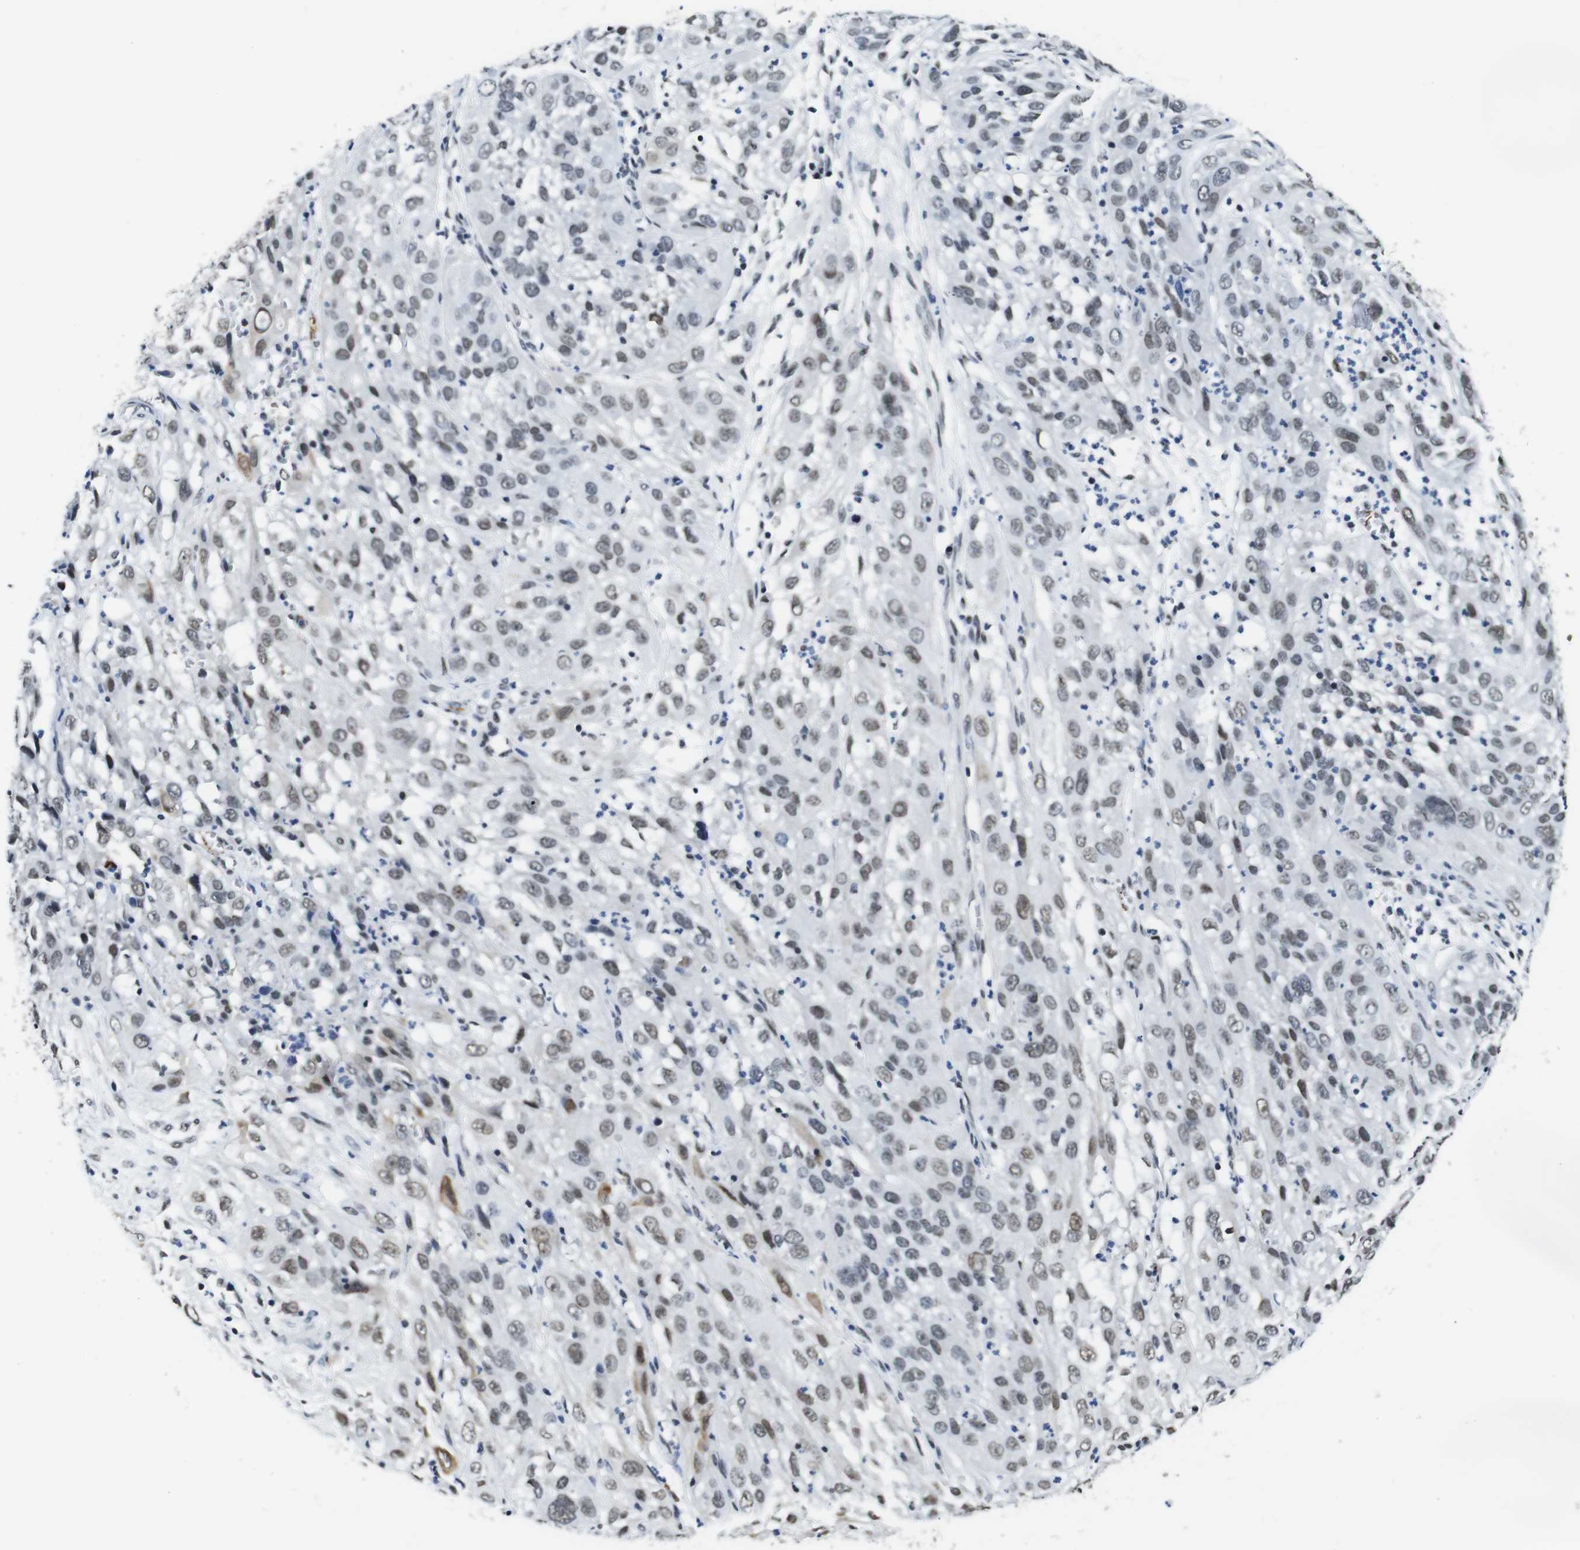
{"staining": {"intensity": "moderate", "quantity": "25%-75%", "location": "nuclear"}, "tissue": "cervical cancer", "cell_type": "Tumor cells", "image_type": "cancer", "snomed": [{"axis": "morphology", "description": "Squamous cell carcinoma, NOS"}, {"axis": "topography", "description": "Cervix"}], "caption": "Immunohistochemistry (IHC) (DAB (3,3'-diaminobenzidine)) staining of human cervical squamous cell carcinoma exhibits moderate nuclear protein staining in about 25%-75% of tumor cells.", "gene": "ILDR2", "patient": {"sex": "female", "age": 32}}